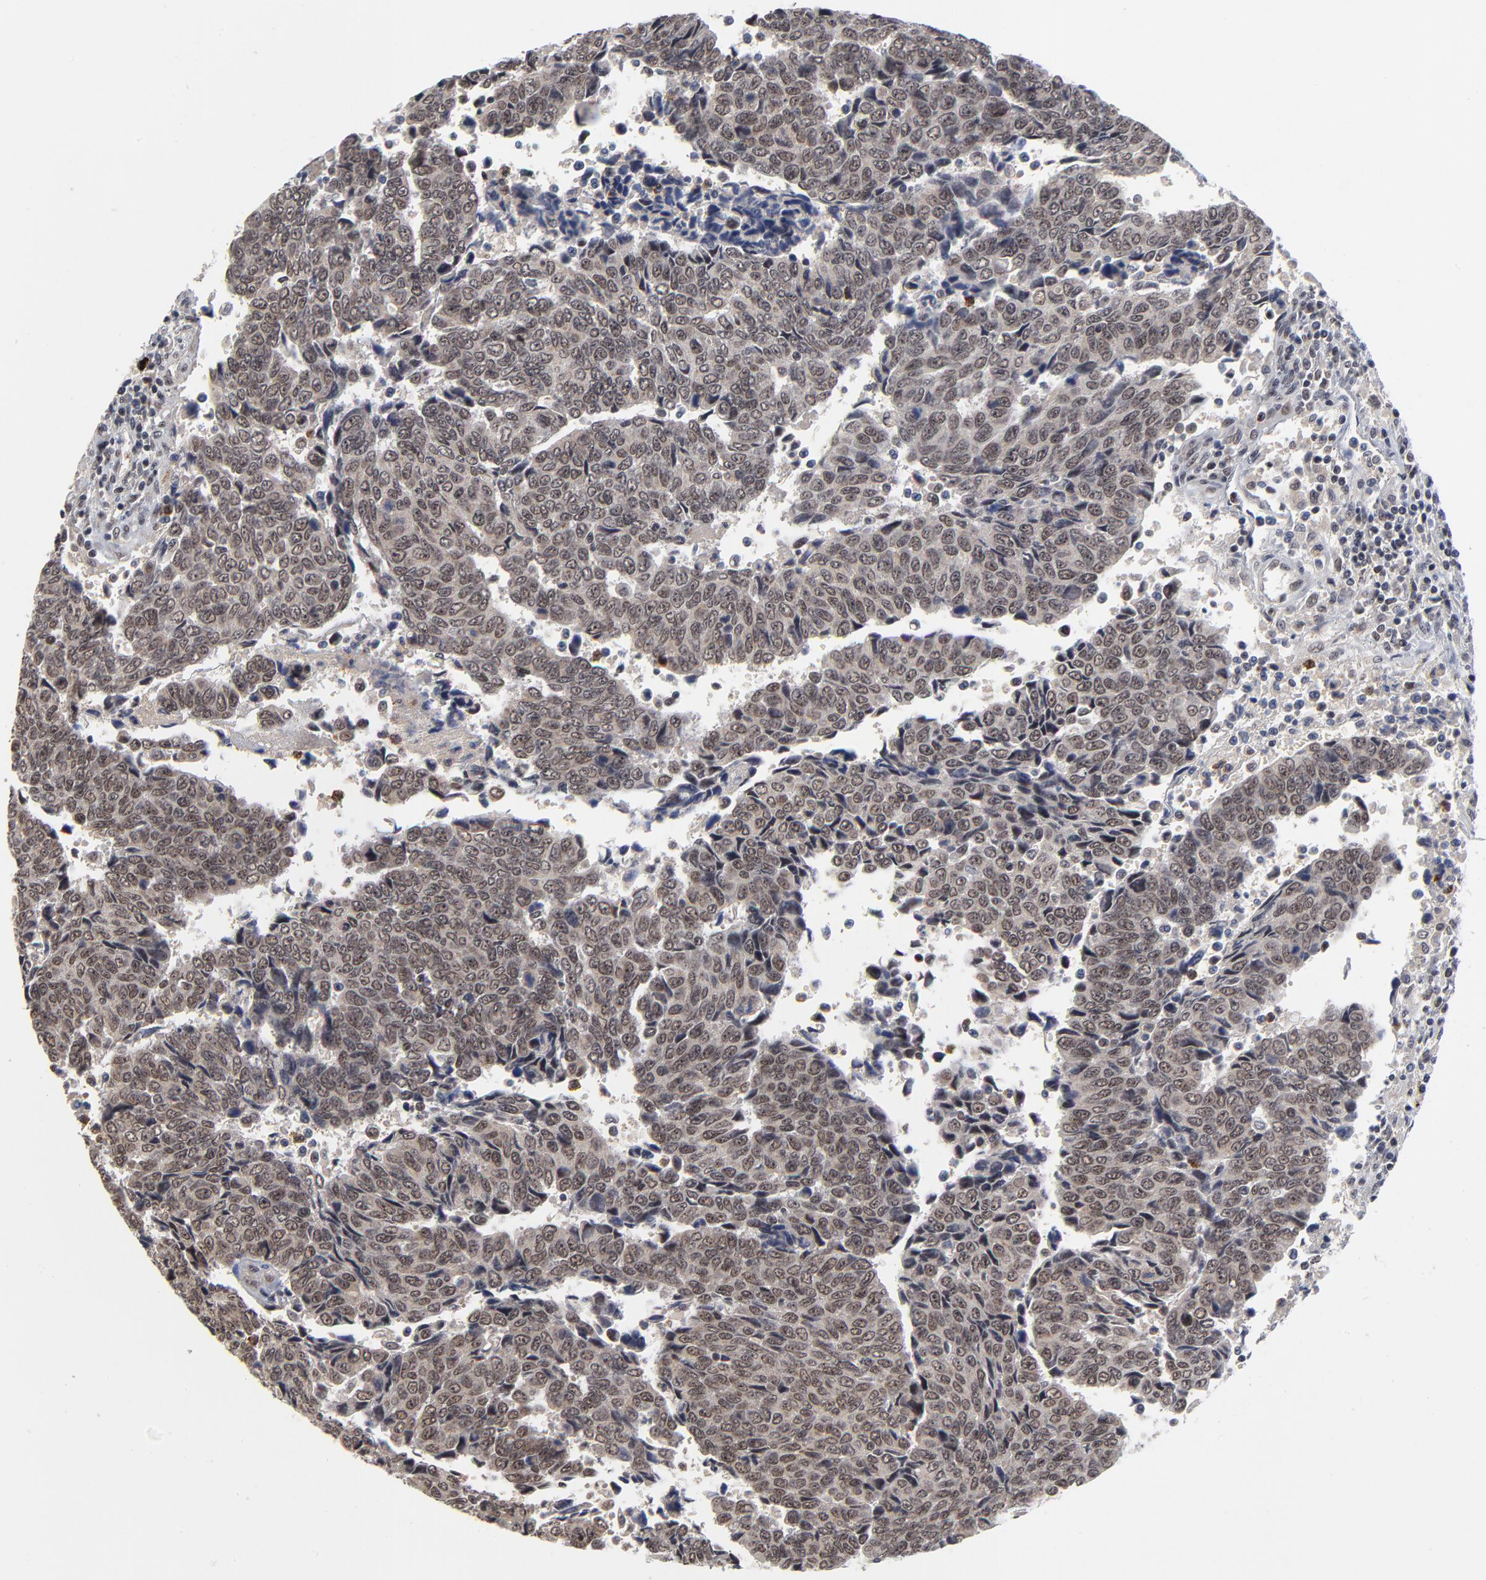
{"staining": {"intensity": "weak", "quantity": ">75%", "location": "nuclear"}, "tissue": "urothelial cancer", "cell_type": "Tumor cells", "image_type": "cancer", "snomed": [{"axis": "morphology", "description": "Urothelial carcinoma, High grade"}, {"axis": "topography", "description": "Urinary bladder"}], "caption": "Immunohistochemistry of human urothelial cancer displays low levels of weak nuclear positivity in approximately >75% of tumor cells.", "gene": "ZNF419", "patient": {"sex": "male", "age": 86}}